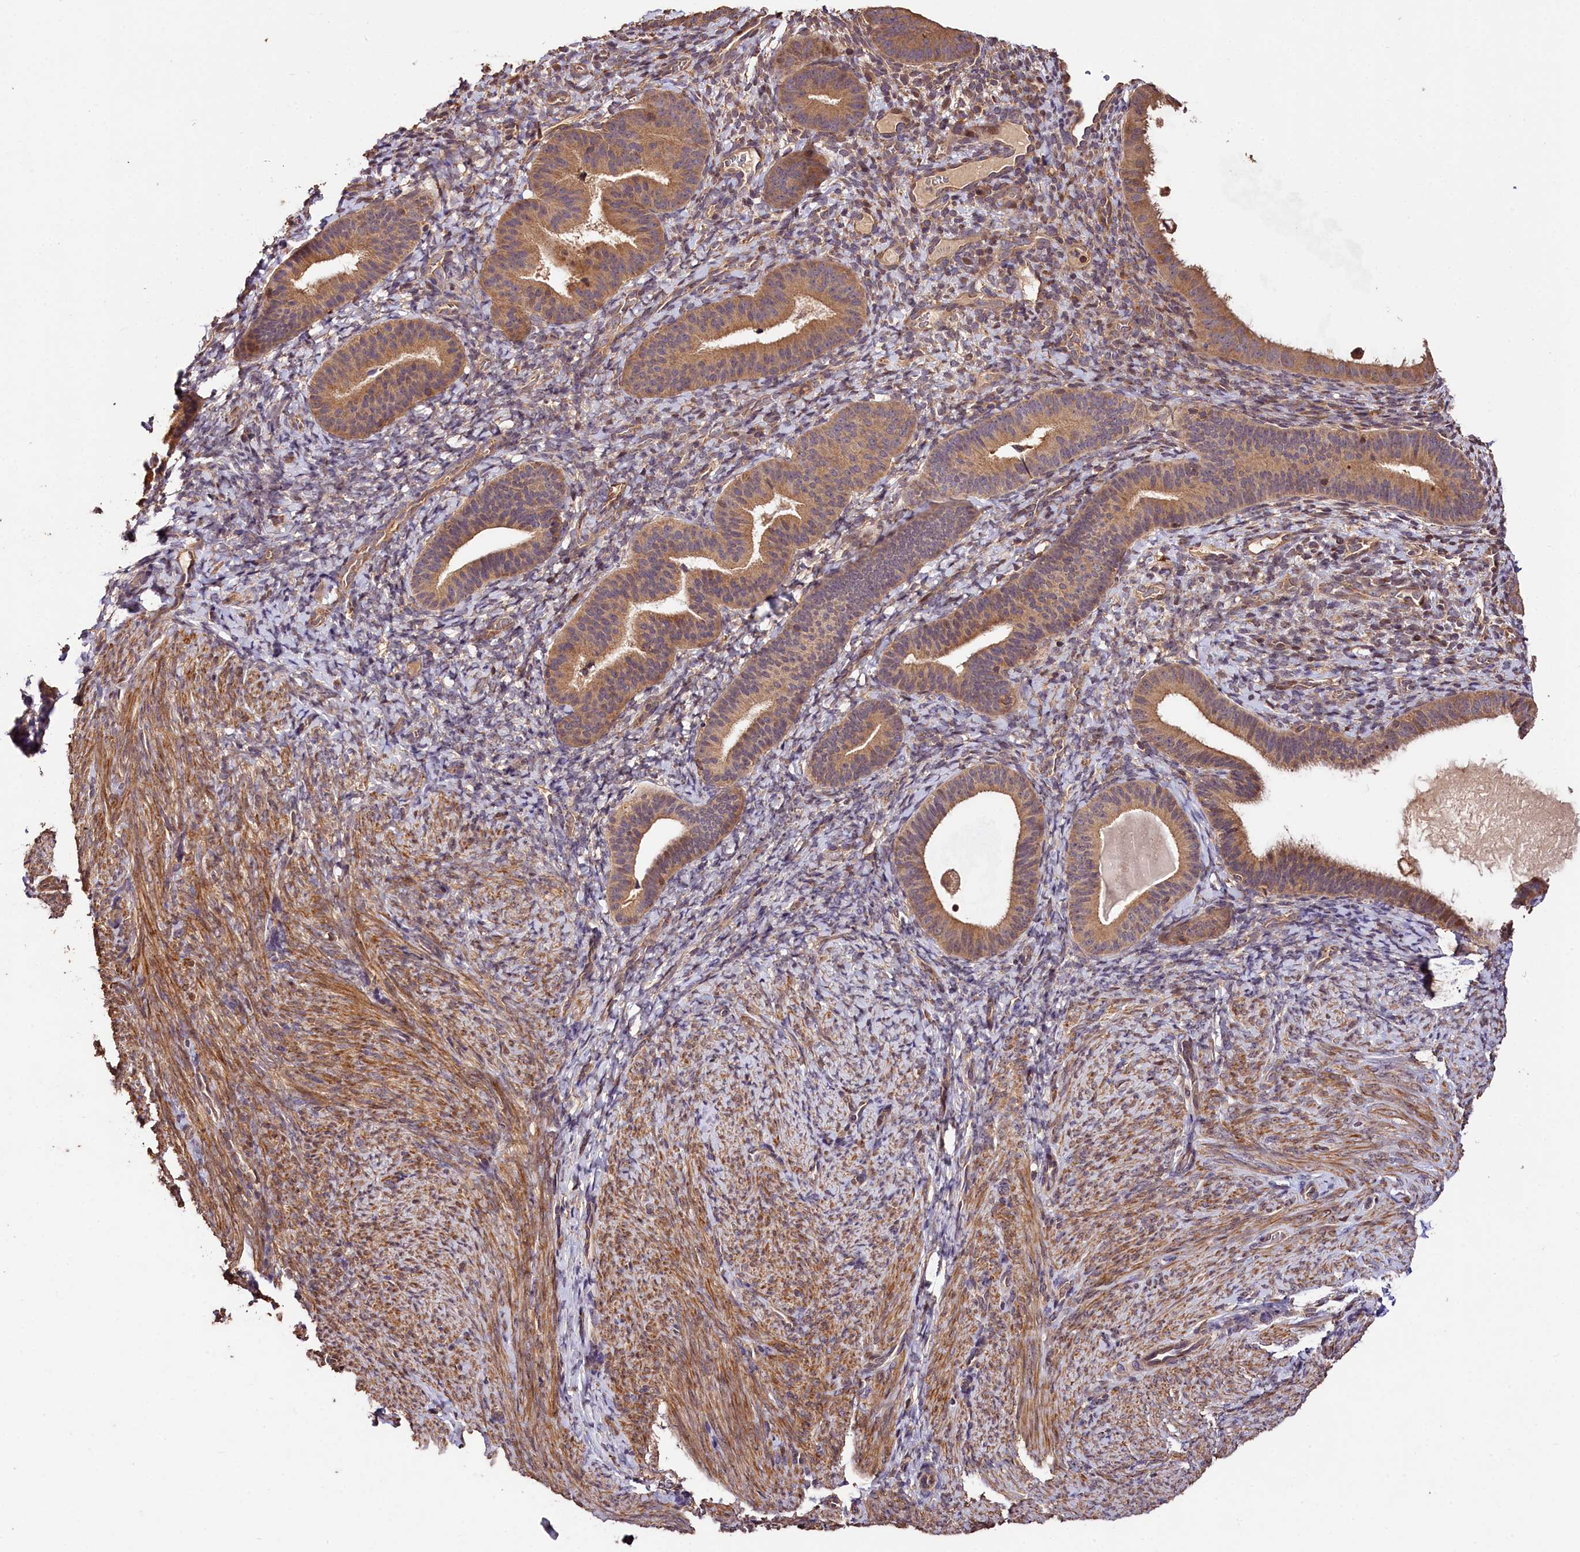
{"staining": {"intensity": "weak", "quantity": "25%-75%", "location": "cytoplasmic/membranous"}, "tissue": "endometrium", "cell_type": "Cells in endometrial stroma", "image_type": "normal", "snomed": [{"axis": "morphology", "description": "Normal tissue, NOS"}, {"axis": "topography", "description": "Endometrium"}], "caption": "Protein expression analysis of unremarkable human endometrium reveals weak cytoplasmic/membranous positivity in about 25%-75% of cells in endometrial stroma. The protein of interest is shown in brown color, while the nuclei are stained blue.", "gene": "KPTN", "patient": {"sex": "female", "age": 65}}